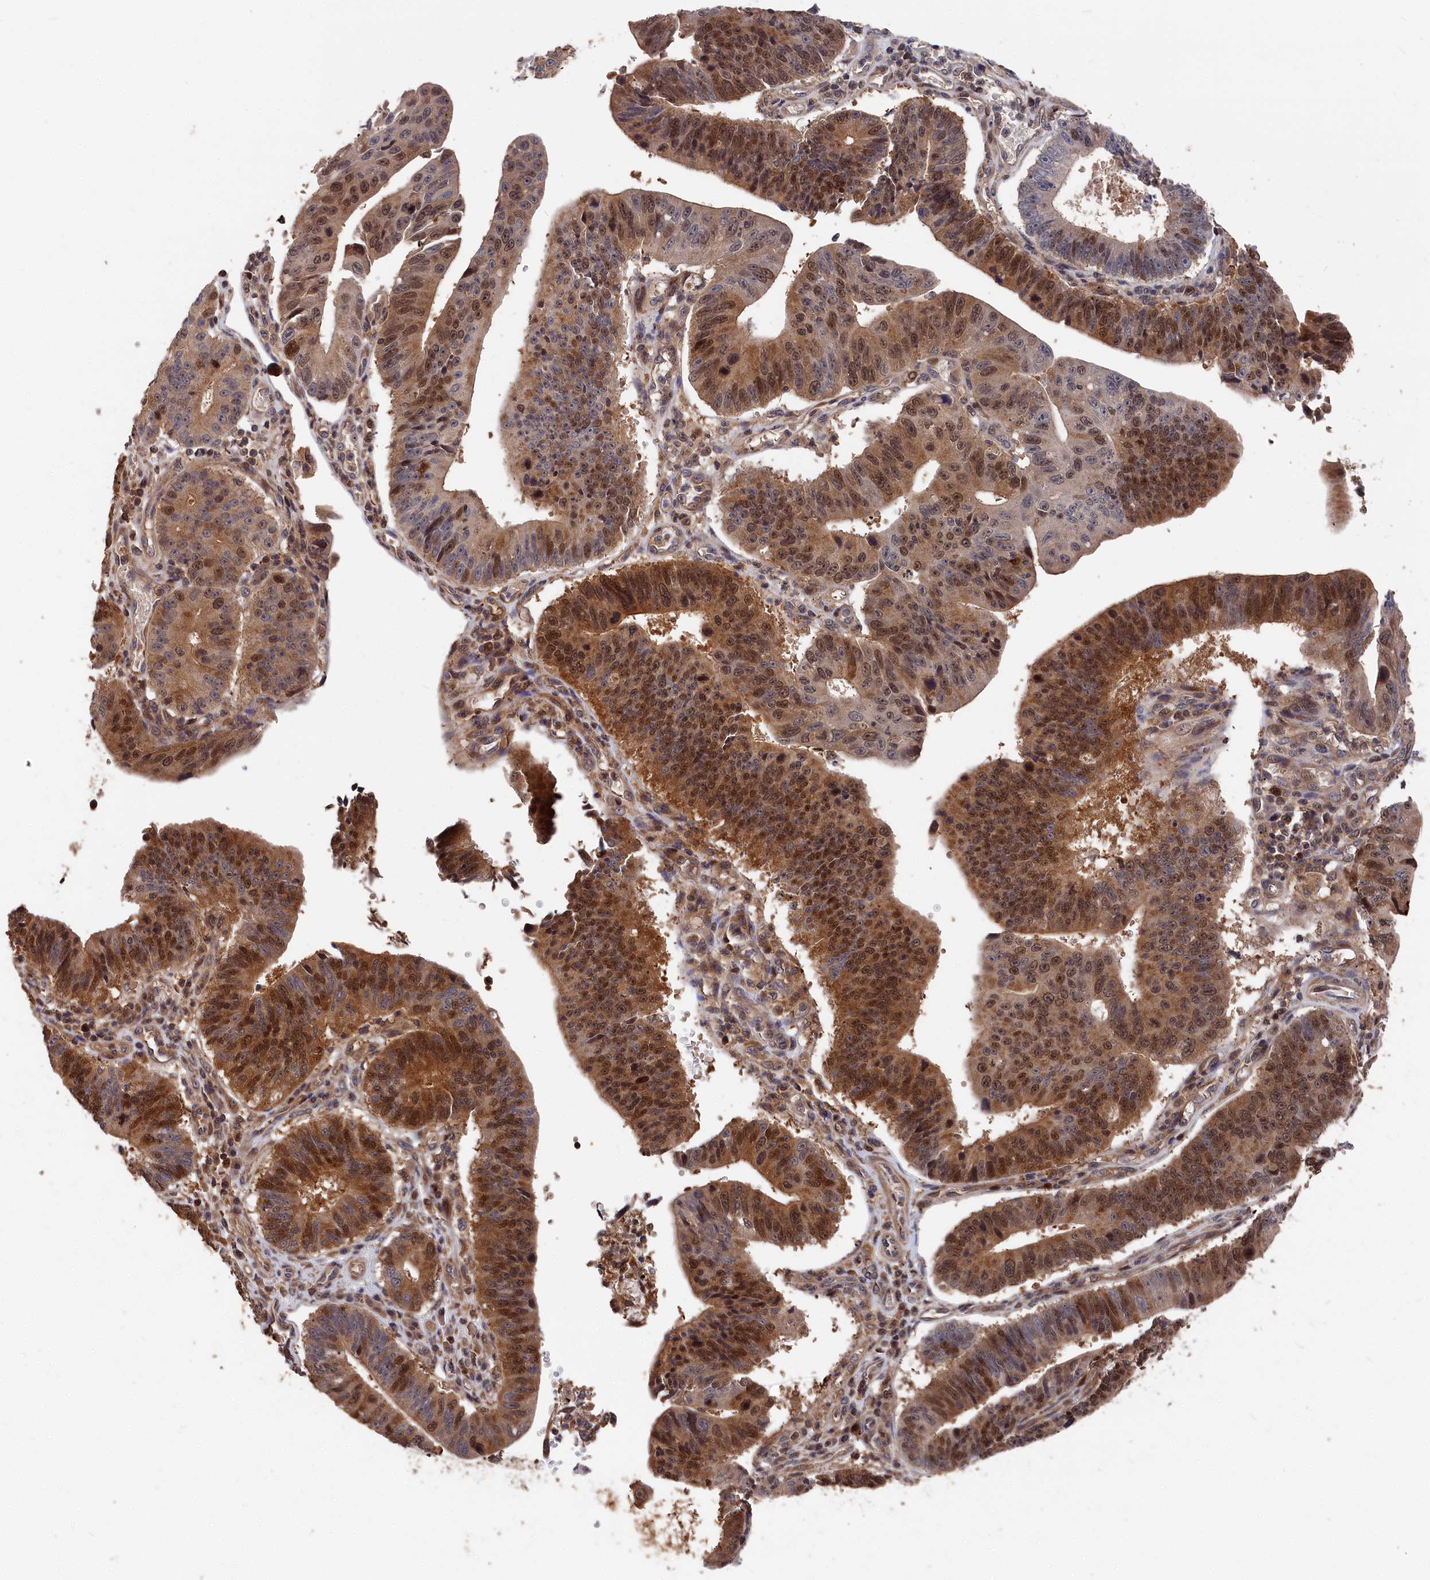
{"staining": {"intensity": "moderate", "quantity": ">75%", "location": "cytoplasmic/membranous,nuclear"}, "tissue": "stomach cancer", "cell_type": "Tumor cells", "image_type": "cancer", "snomed": [{"axis": "morphology", "description": "Adenocarcinoma, NOS"}, {"axis": "topography", "description": "Stomach"}], "caption": "Immunohistochemical staining of stomach cancer shows moderate cytoplasmic/membranous and nuclear protein positivity in approximately >75% of tumor cells. Using DAB (brown) and hematoxylin (blue) stains, captured at high magnification using brightfield microscopy.", "gene": "RMI2", "patient": {"sex": "male", "age": 59}}